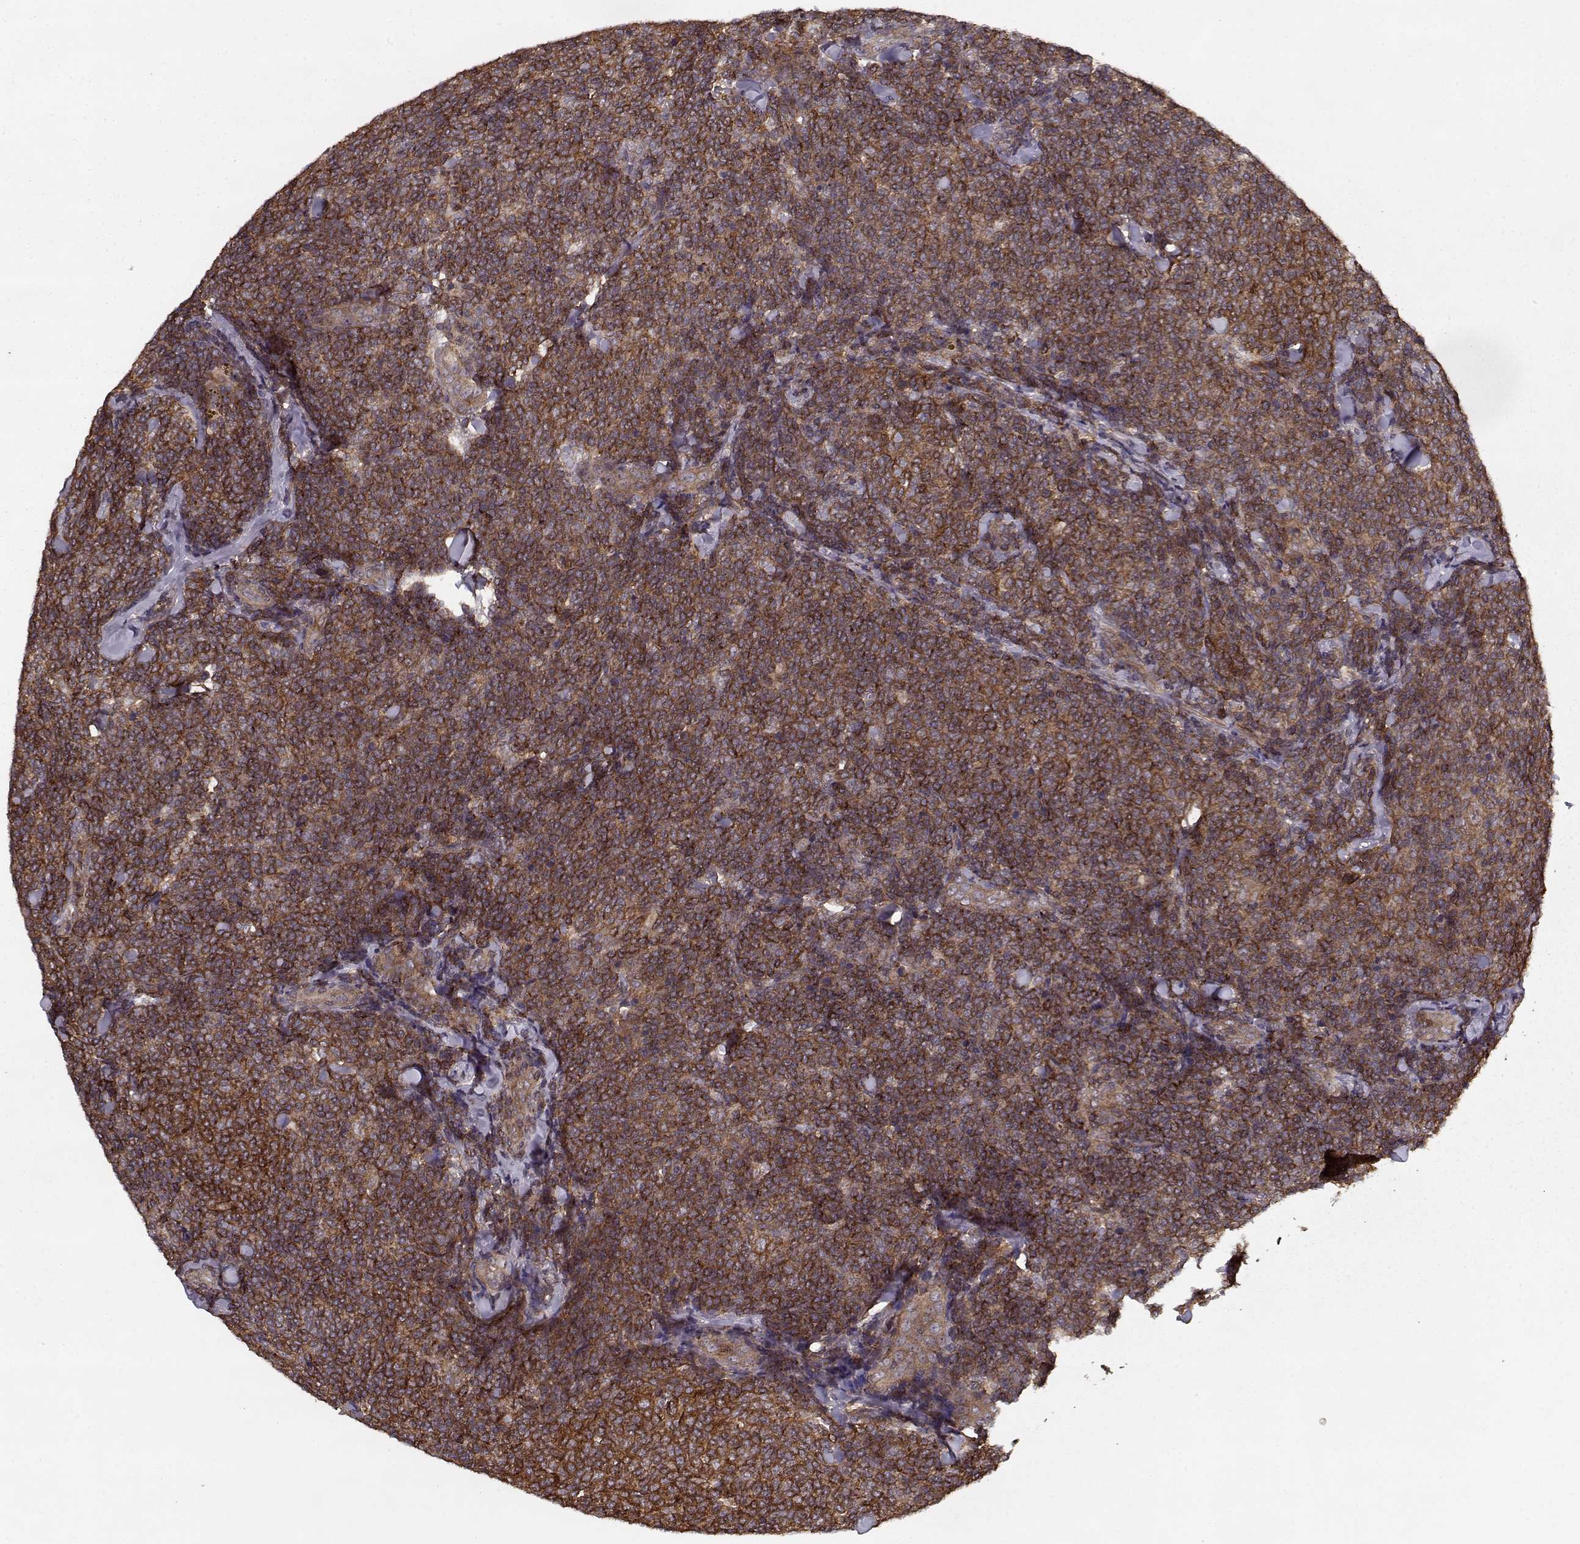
{"staining": {"intensity": "strong", "quantity": ">75%", "location": "cytoplasmic/membranous"}, "tissue": "lymphoma", "cell_type": "Tumor cells", "image_type": "cancer", "snomed": [{"axis": "morphology", "description": "Malignant lymphoma, non-Hodgkin's type, Low grade"}, {"axis": "topography", "description": "Lymph node"}], "caption": "Protein expression analysis of human low-grade malignant lymphoma, non-Hodgkin's type reveals strong cytoplasmic/membranous staining in approximately >75% of tumor cells.", "gene": "PPP1R12A", "patient": {"sex": "female", "age": 56}}